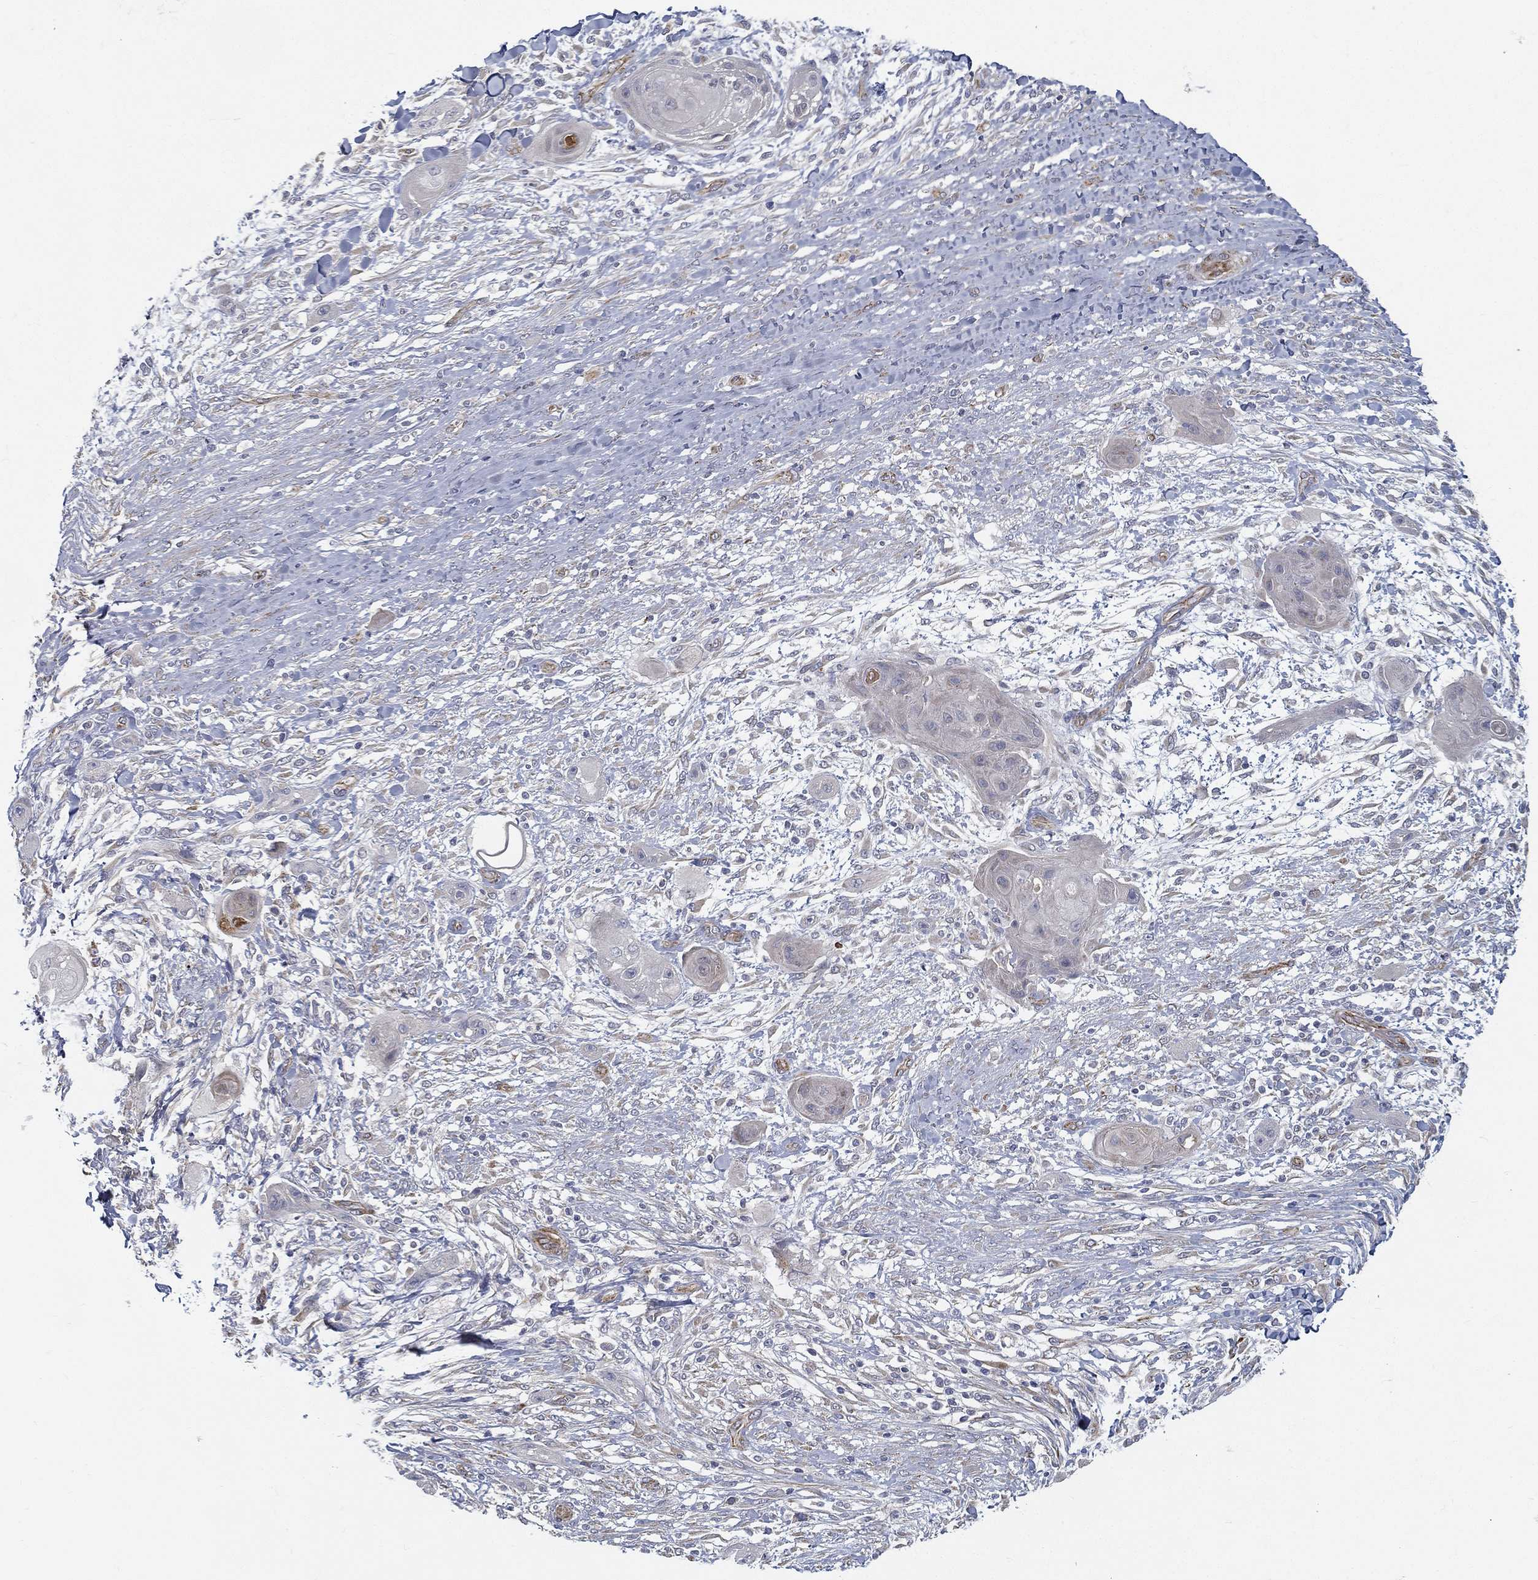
{"staining": {"intensity": "negative", "quantity": "none", "location": "none"}, "tissue": "skin cancer", "cell_type": "Tumor cells", "image_type": "cancer", "snomed": [{"axis": "morphology", "description": "Squamous cell carcinoma, NOS"}, {"axis": "topography", "description": "Skin"}], "caption": "This image is of skin cancer (squamous cell carcinoma) stained with immunohistochemistry to label a protein in brown with the nuclei are counter-stained blue. There is no expression in tumor cells.", "gene": "LRRC56", "patient": {"sex": "male", "age": 62}}